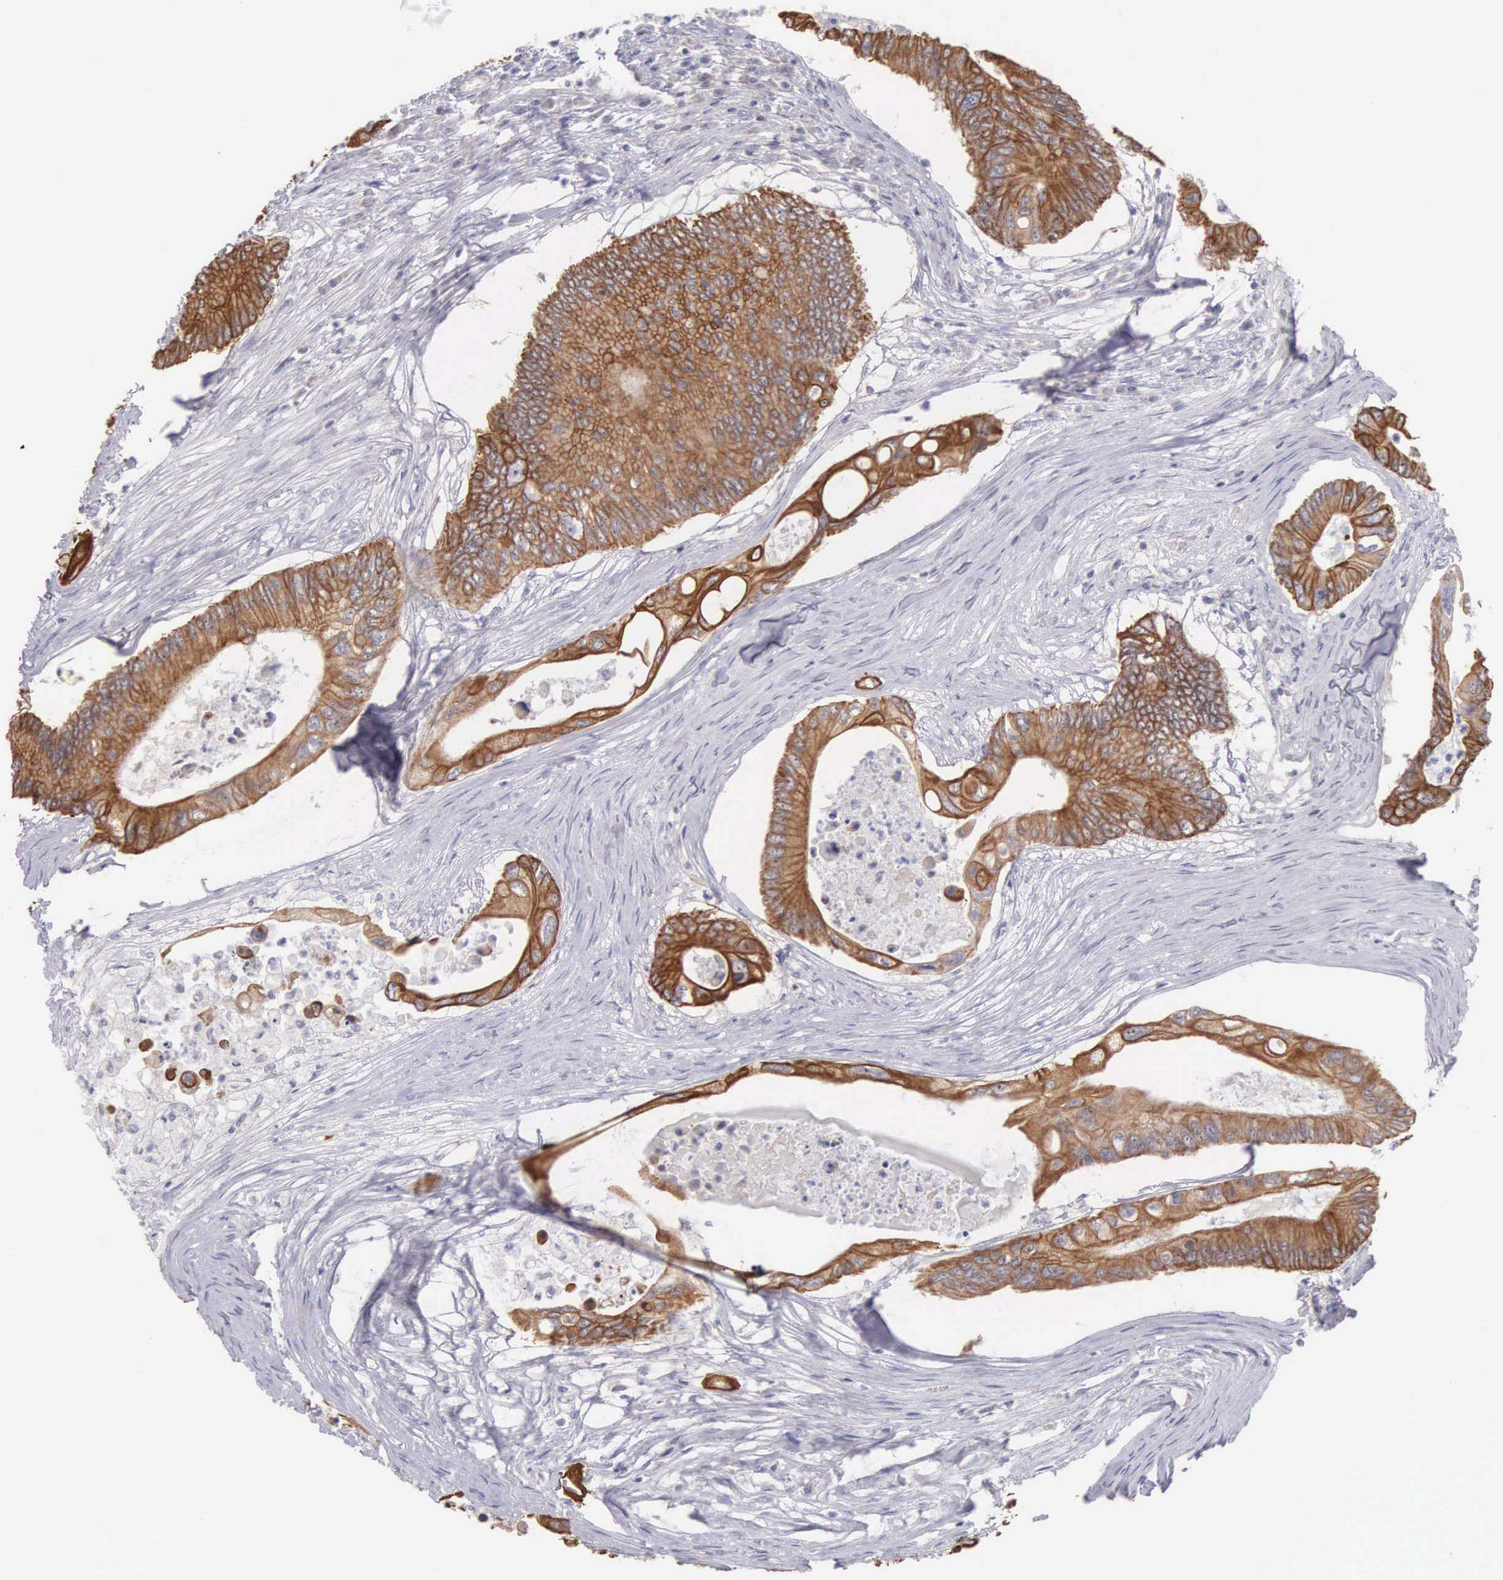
{"staining": {"intensity": "moderate", "quantity": ">75%", "location": "cytoplasmic/membranous"}, "tissue": "colorectal cancer", "cell_type": "Tumor cells", "image_type": "cancer", "snomed": [{"axis": "morphology", "description": "Adenocarcinoma, NOS"}, {"axis": "topography", "description": "Colon"}], "caption": "This photomicrograph demonstrates immunohistochemistry staining of human colorectal cancer (adenocarcinoma), with medium moderate cytoplasmic/membranous expression in approximately >75% of tumor cells.", "gene": "PIR", "patient": {"sex": "male", "age": 65}}